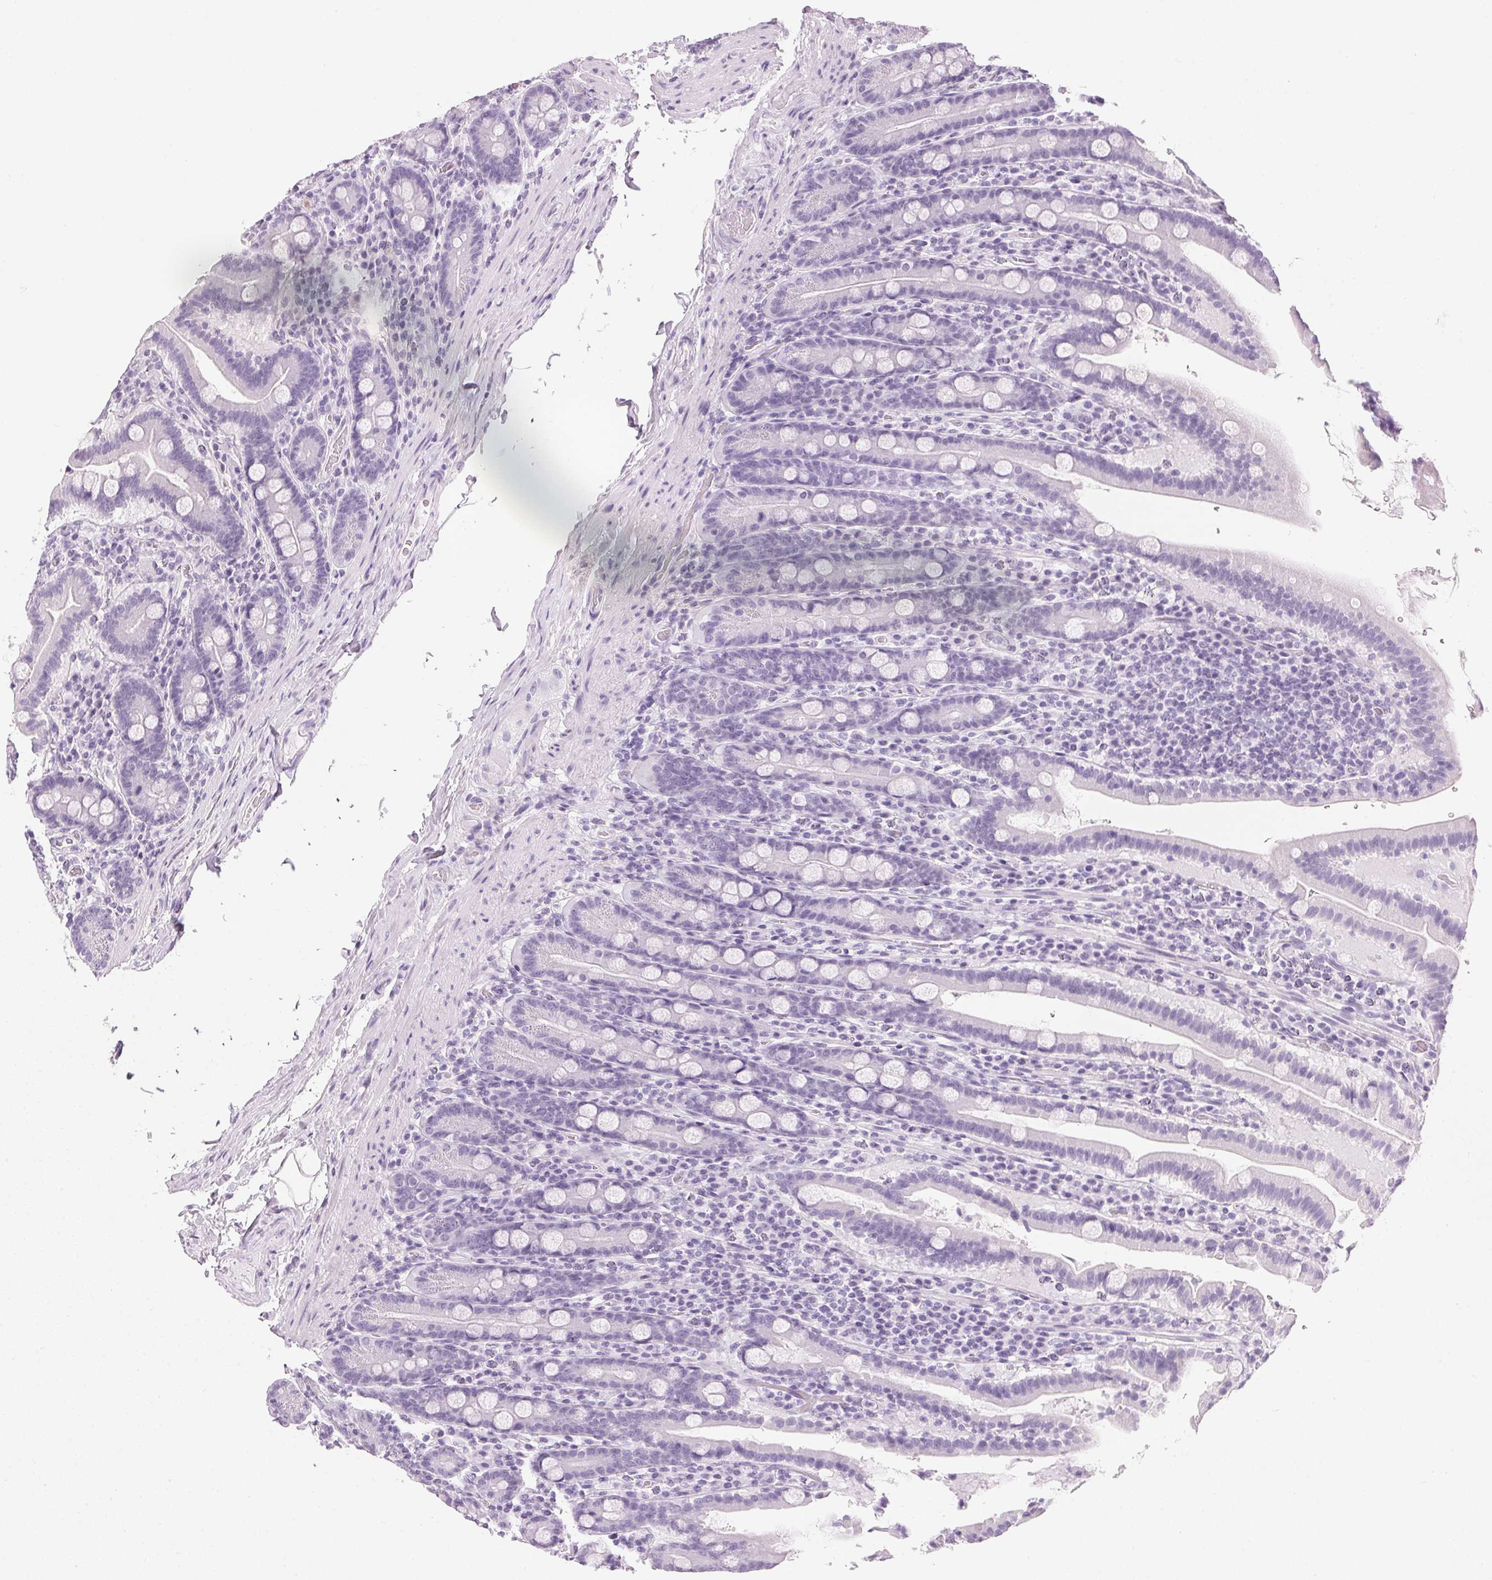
{"staining": {"intensity": "negative", "quantity": "none", "location": "none"}, "tissue": "small intestine", "cell_type": "Glandular cells", "image_type": "normal", "snomed": [{"axis": "morphology", "description": "Normal tissue, NOS"}, {"axis": "topography", "description": "Small intestine"}], "caption": "A micrograph of small intestine stained for a protein displays no brown staining in glandular cells. The staining was performed using DAB to visualize the protein expression in brown, while the nuclei were stained in blue with hematoxylin (Magnification: 20x).", "gene": "IGFBP1", "patient": {"sex": "male", "age": 26}}